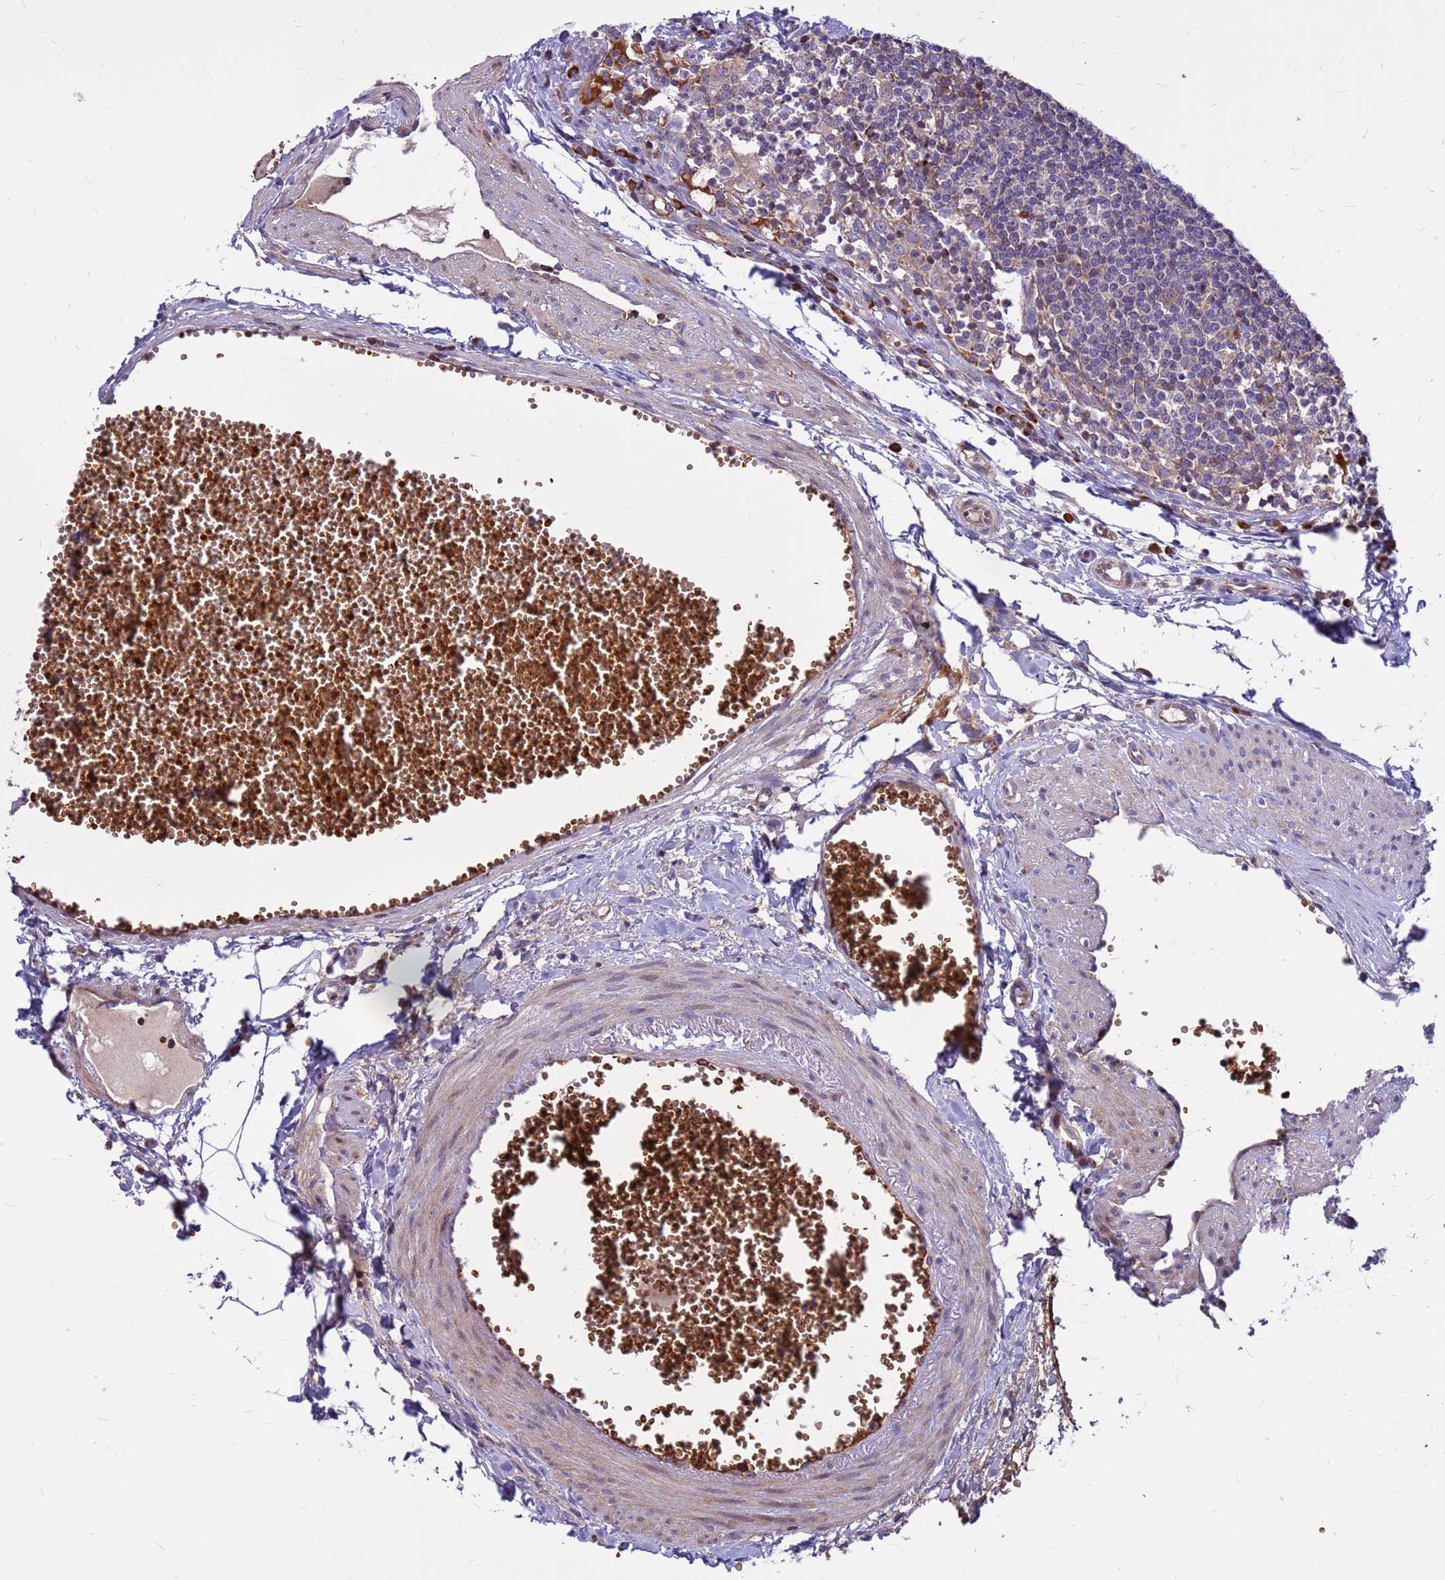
{"staining": {"intensity": "weak", "quantity": "25%-75%", "location": "cytoplasmic/membranous"}, "tissue": "lymph node", "cell_type": "Germinal center cells", "image_type": "normal", "snomed": [{"axis": "morphology", "description": "Normal tissue, NOS"}, {"axis": "topography", "description": "Lymph node"}], "caption": "Immunohistochemistry (IHC) histopathology image of benign lymph node stained for a protein (brown), which demonstrates low levels of weak cytoplasmic/membranous expression in approximately 25%-75% of germinal center cells.", "gene": "ZNF669", "patient": {"sex": "female", "age": 27}}